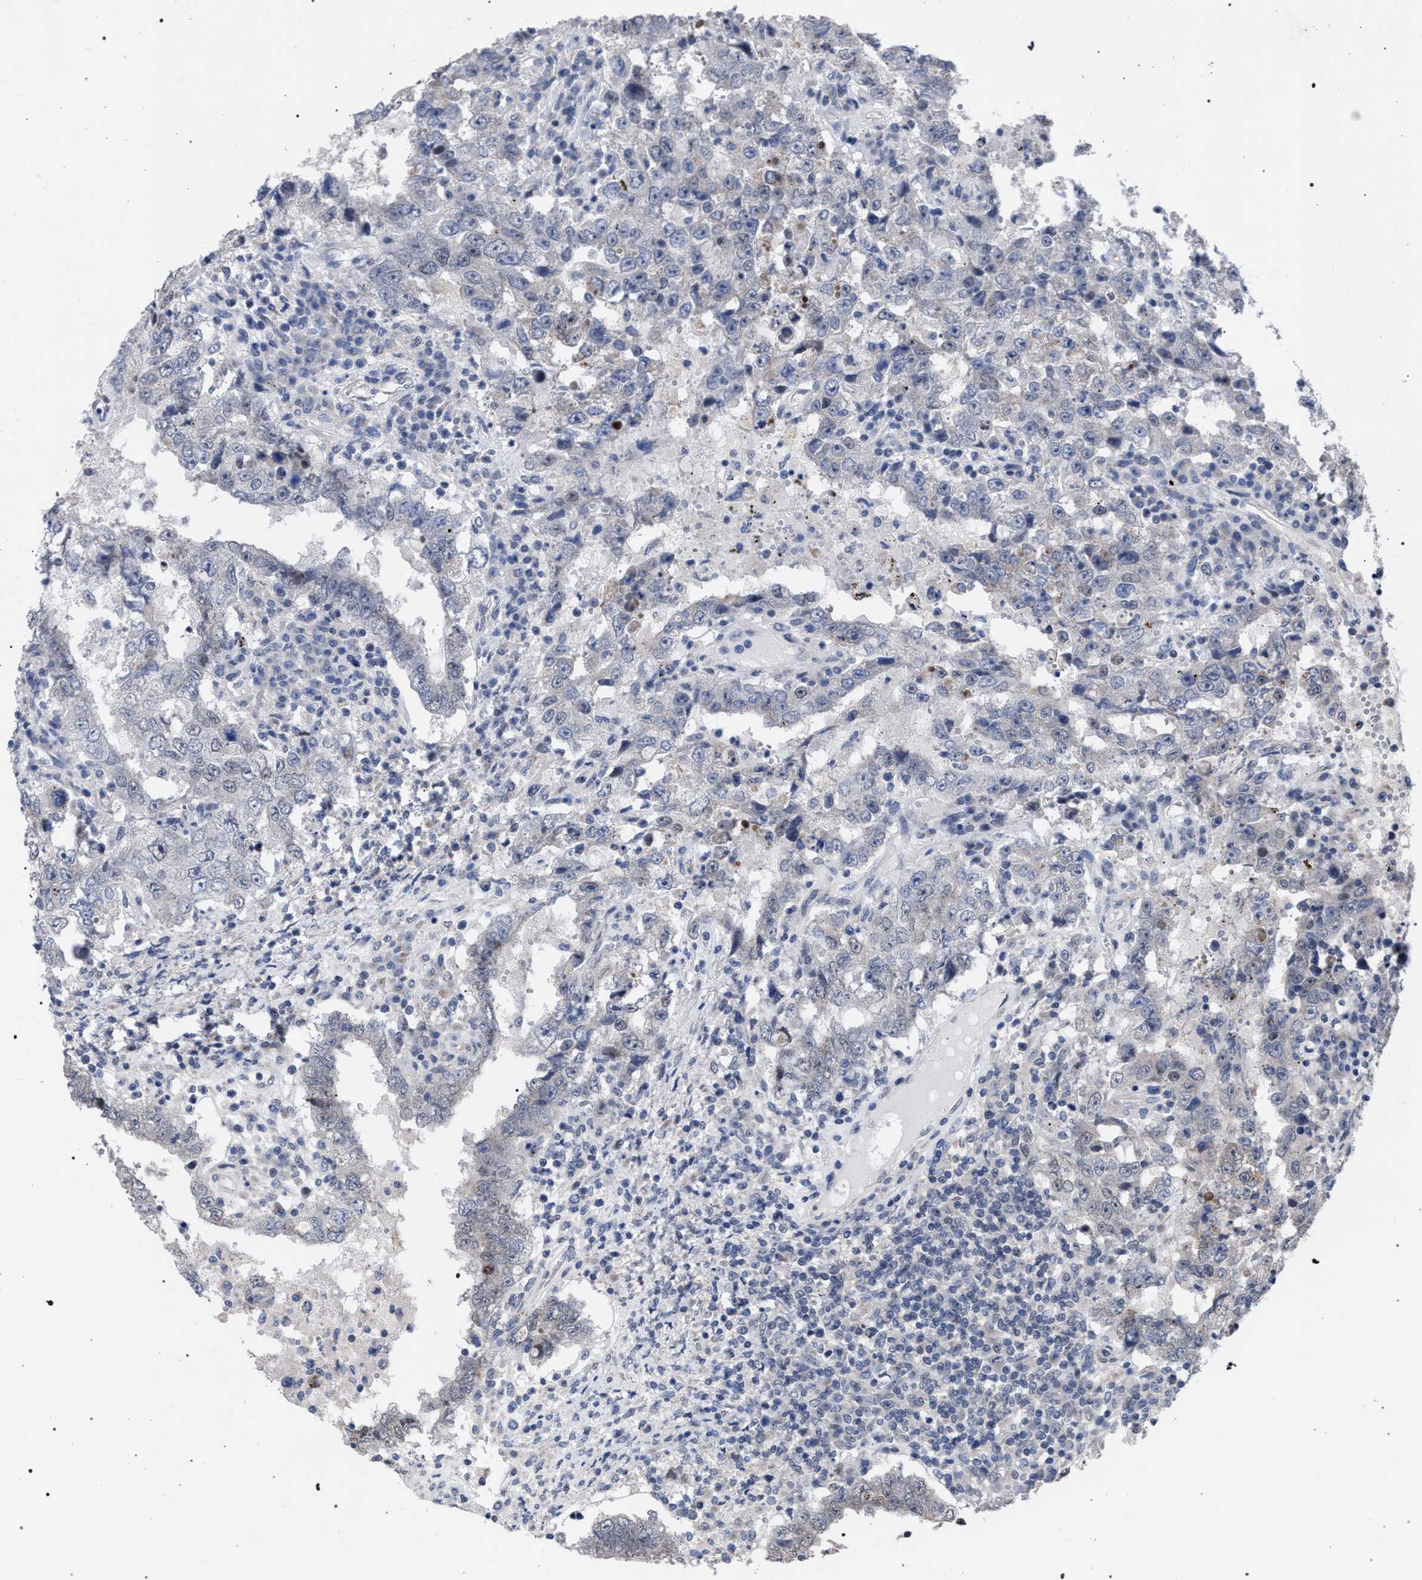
{"staining": {"intensity": "weak", "quantity": "<25%", "location": "cytoplasmic/membranous"}, "tissue": "testis cancer", "cell_type": "Tumor cells", "image_type": "cancer", "snomed": [{"axis": "morphology", "description": "Carcinoma, Embryonal, NOS"}, {"axis": "topography", "description": "Testis"}], "caption": "Immunohistochemistry (IHC) histopathology image of neoplastic tissue: testis cancer stained with DAB displays no significant protein expression in tumor cells. (DAB immunohistochemistry (IHC), high magnification).", "gene": "GOLGA2", "patient": {"sex": "male", "age": 26}}